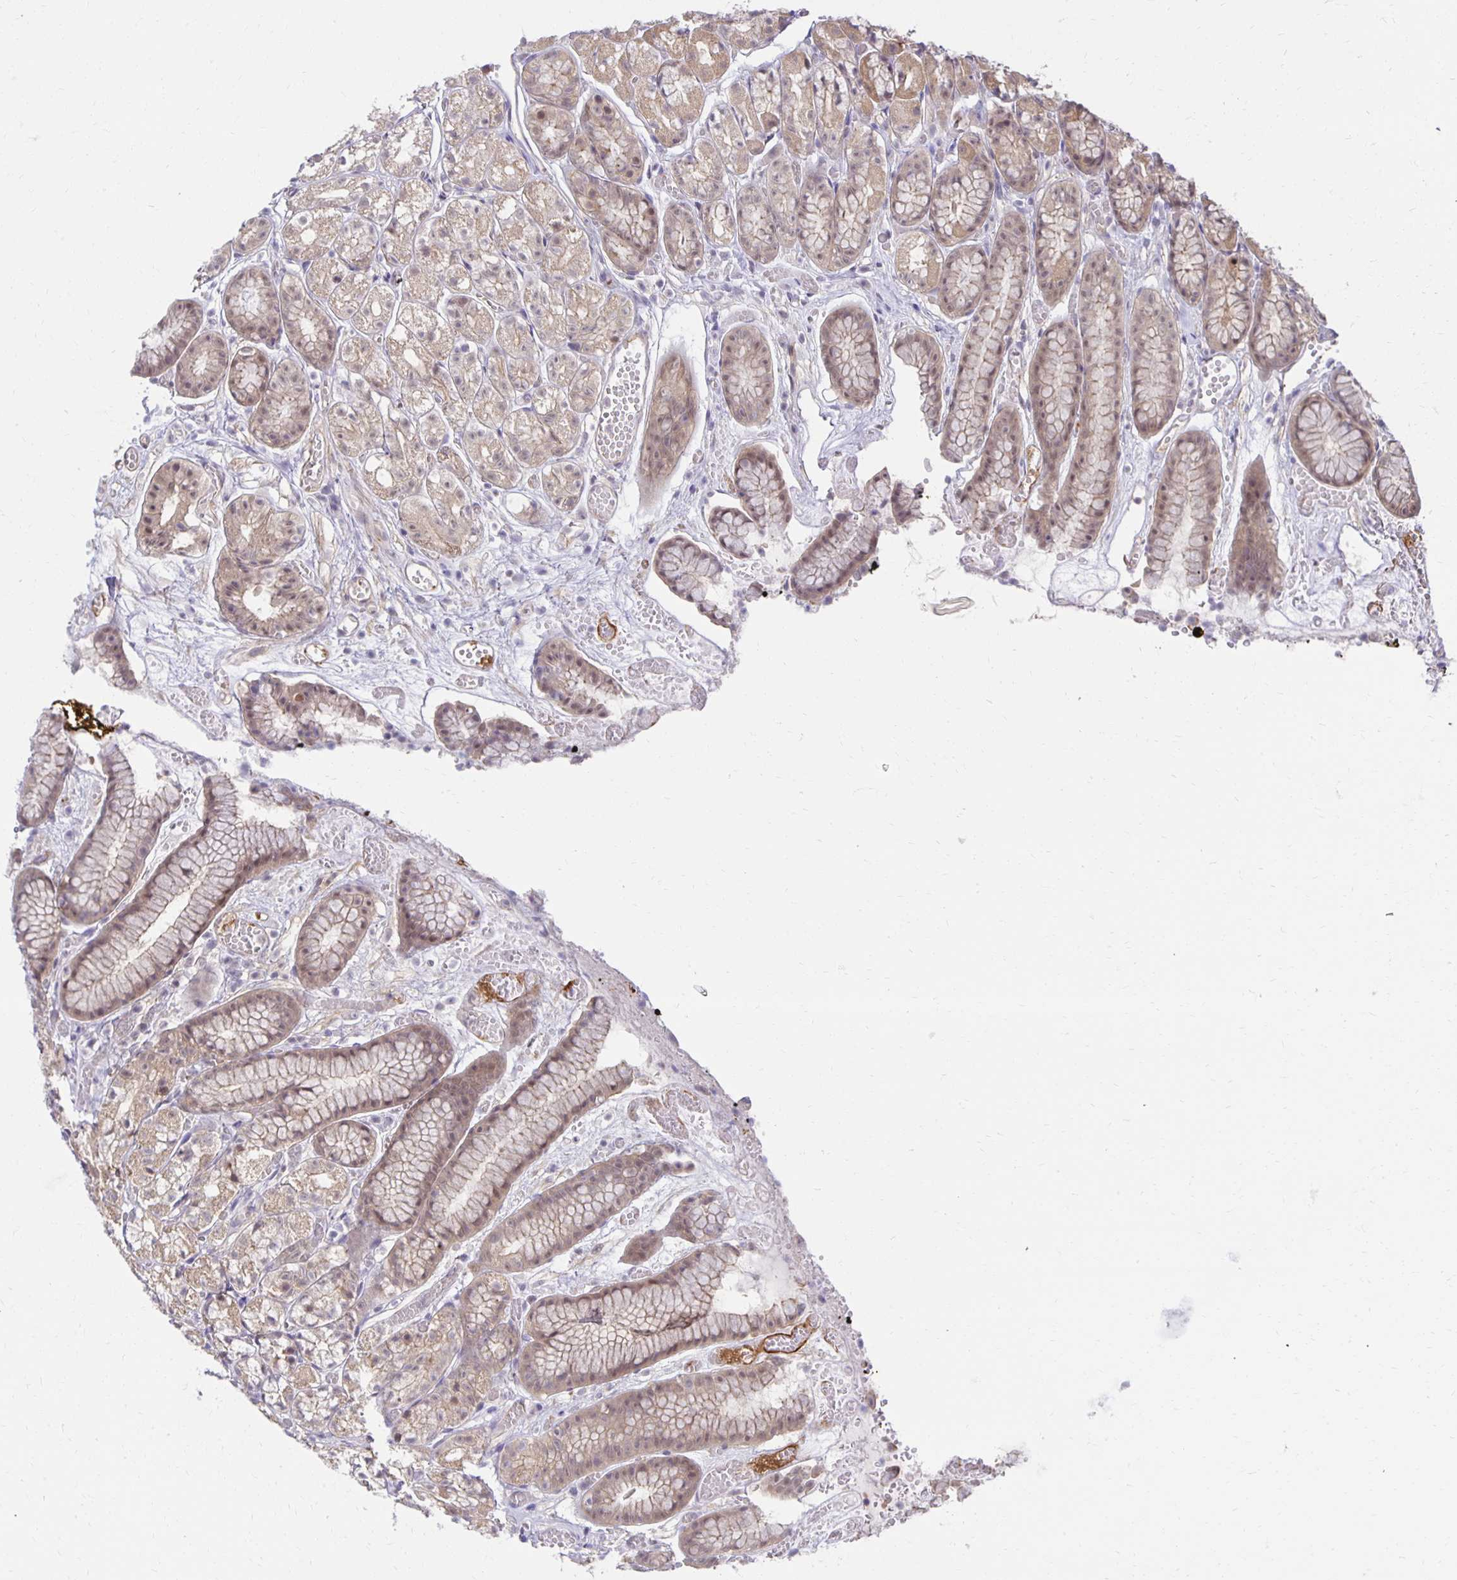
{"staining": {"intensity": "moderate", "quantity": ">75%", "location": "cytoplasmic/membranous"}, "tissue": "stomach", "cell_type": "Glandular cells", "image_type": "normal", "snomed": [{"axis": "morphology", "description": "Normal tissue, NOS"}, {"axis": "topography", "description": "Smooth muscle"}, {"axis": "topography", "description": "Stomach"}], "caption": "Stomach stained with a brown dye displays moderate cytoplasmic/membranous positive expression in about >75% of glandular cells.", "gene": "MIEN1", "patient": {"sex": "male", "age": 70}}